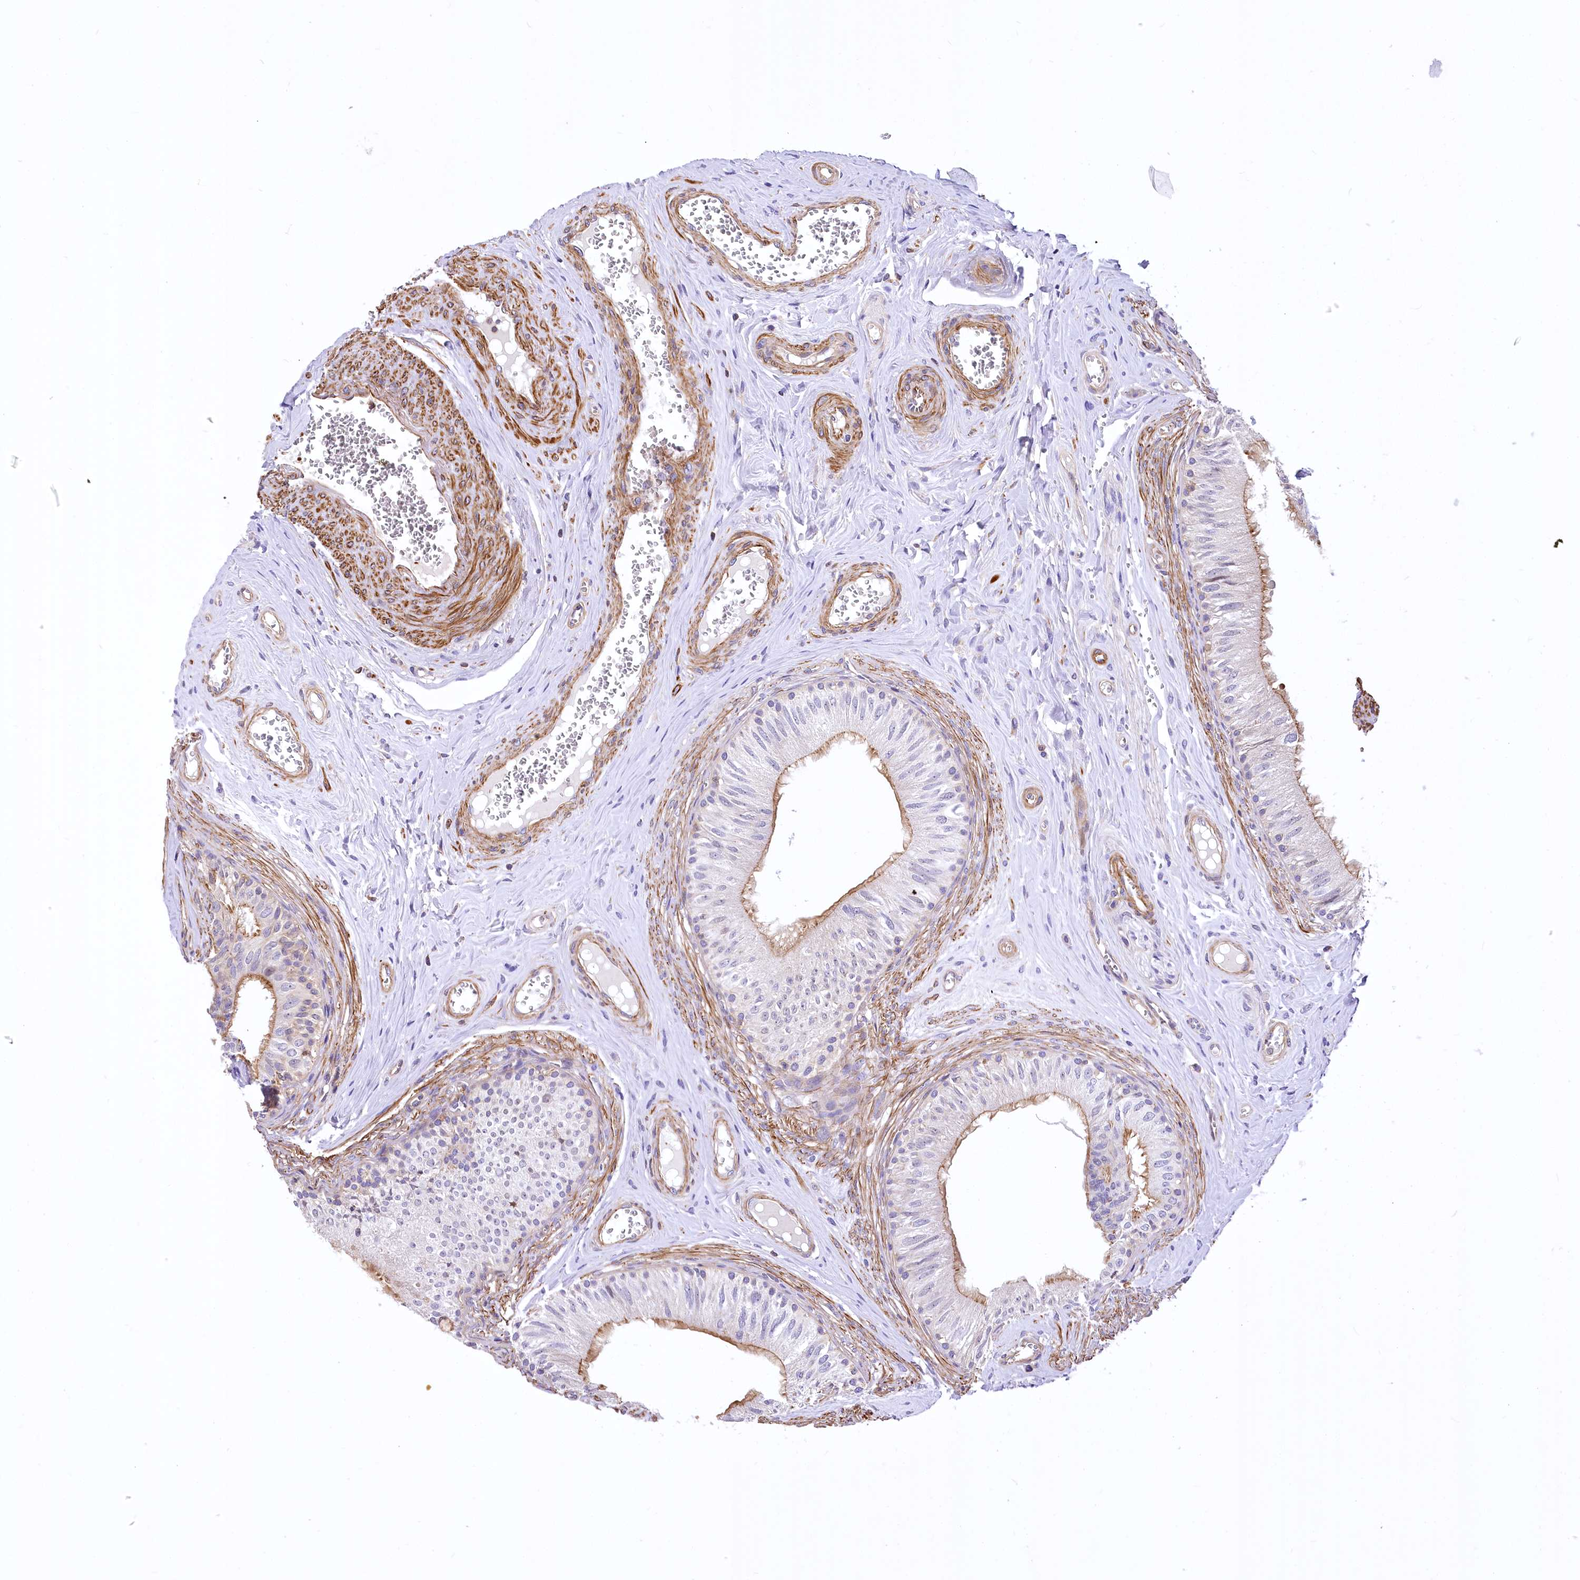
{"staining": {"intensity": "moderate", "quantity": "25%-75%", "location": "cytoplasmic/membranous"}, "tissue": "epididymis", "cell_type": "Glandular cells", "image_type": "normal", "snomed": [{"axis": "morphology", "description": "Normal tissue, NOS"}, {"axis": "topography", "description": "Epididymis"}], "caption": "Normal epididymis exhibits moderate cytoplasmic/membranous expression in approximately 25%-75% of glandular cells.", "gene": "DPP3", "patient": {"sex": "male", "age": 46}}